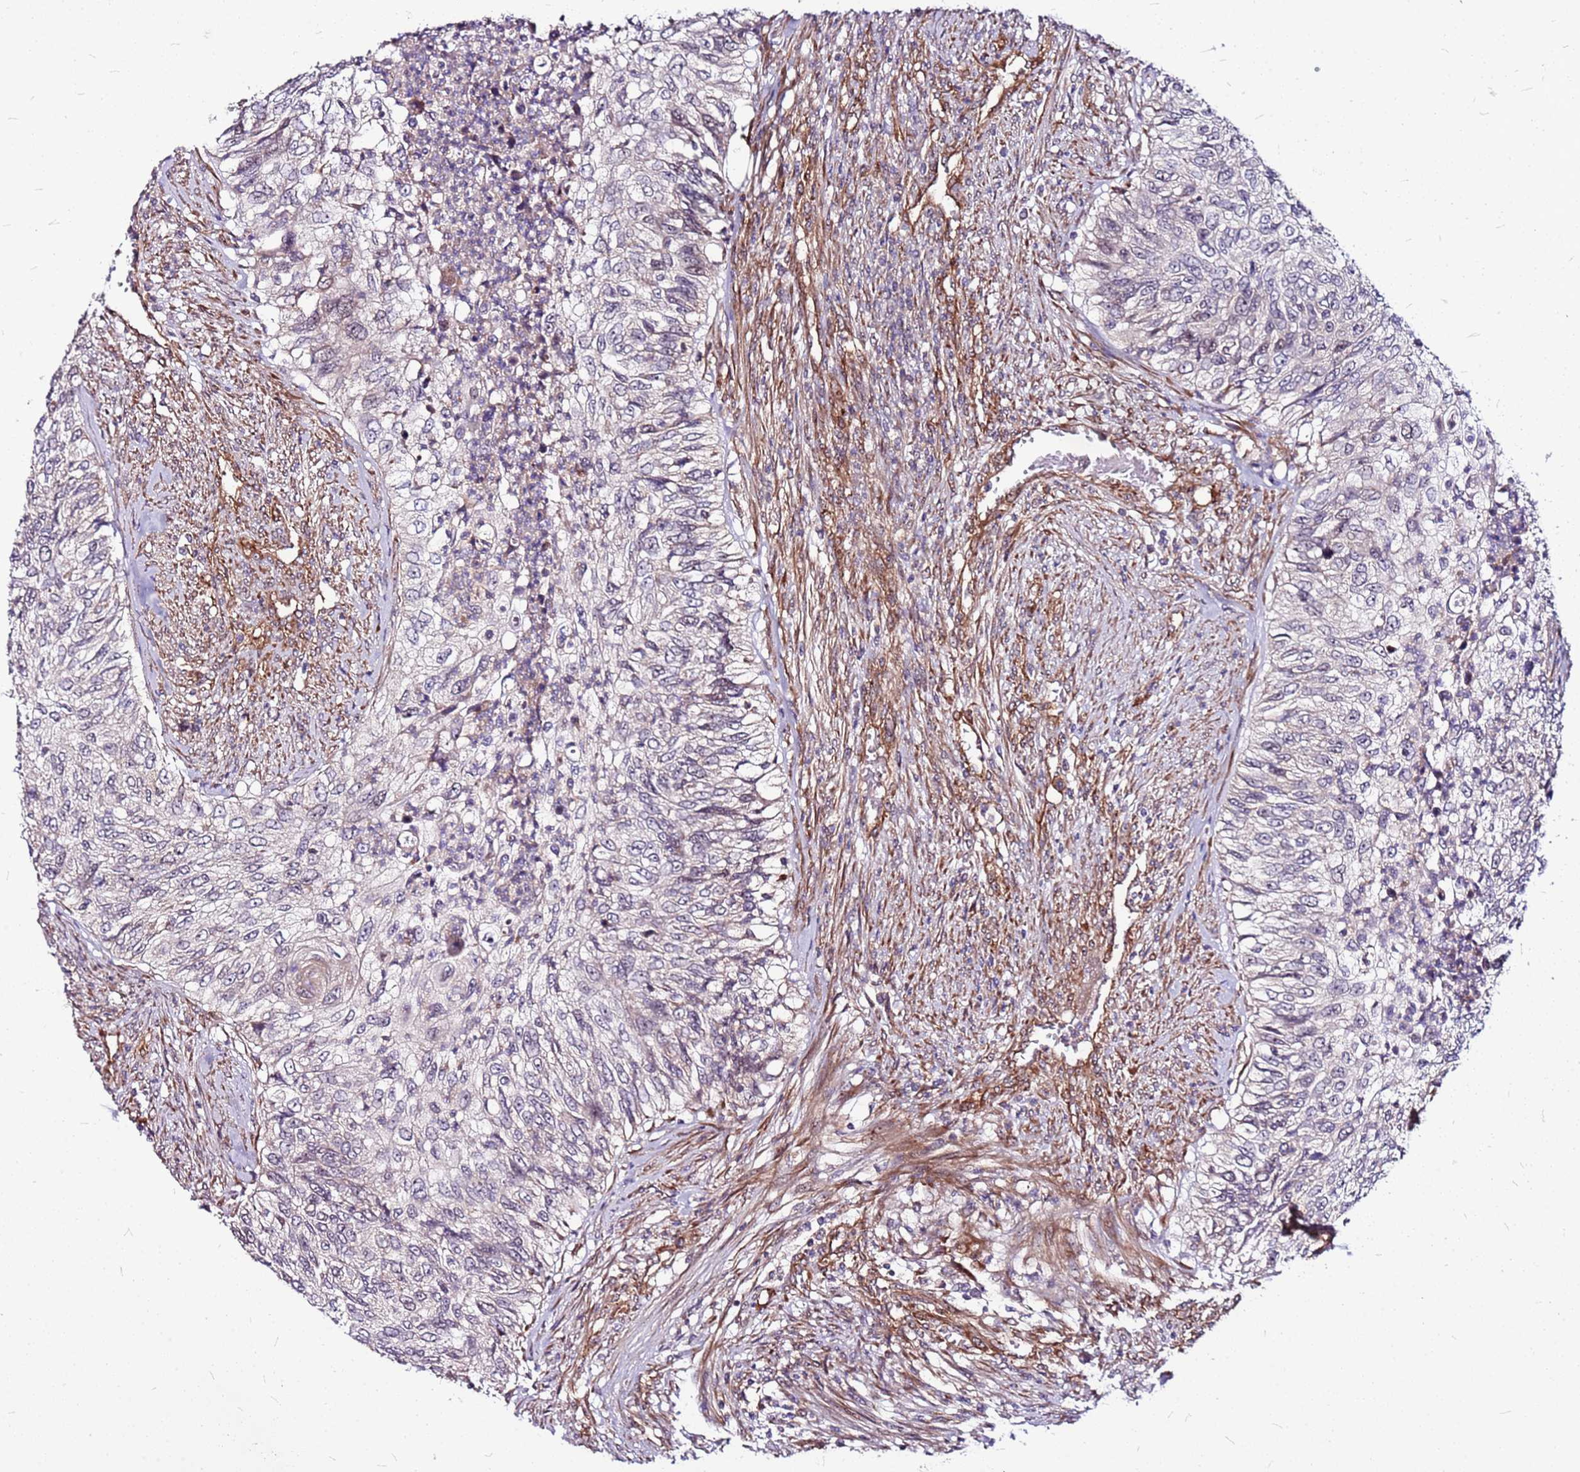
{"staining": {"intensity": "negative", "quantity": "none", "location": "none"}, "tissue": "urothelial cancer", "cell_type": "Tumor cells", "image_type": "cancer", "snomed": [{"axis": "morphology", "description": "Urothelial carcinoma, High grade"}, {"axis": "topography", "description": "Urinary bladder"}], "caption": "Immunohistochemical staining of human high-grade urothelial carcinoma reveals no significant staining in tumor cells.", "gene": "TOPAZ1", "patient": {"sex": "female", "age": 60}}